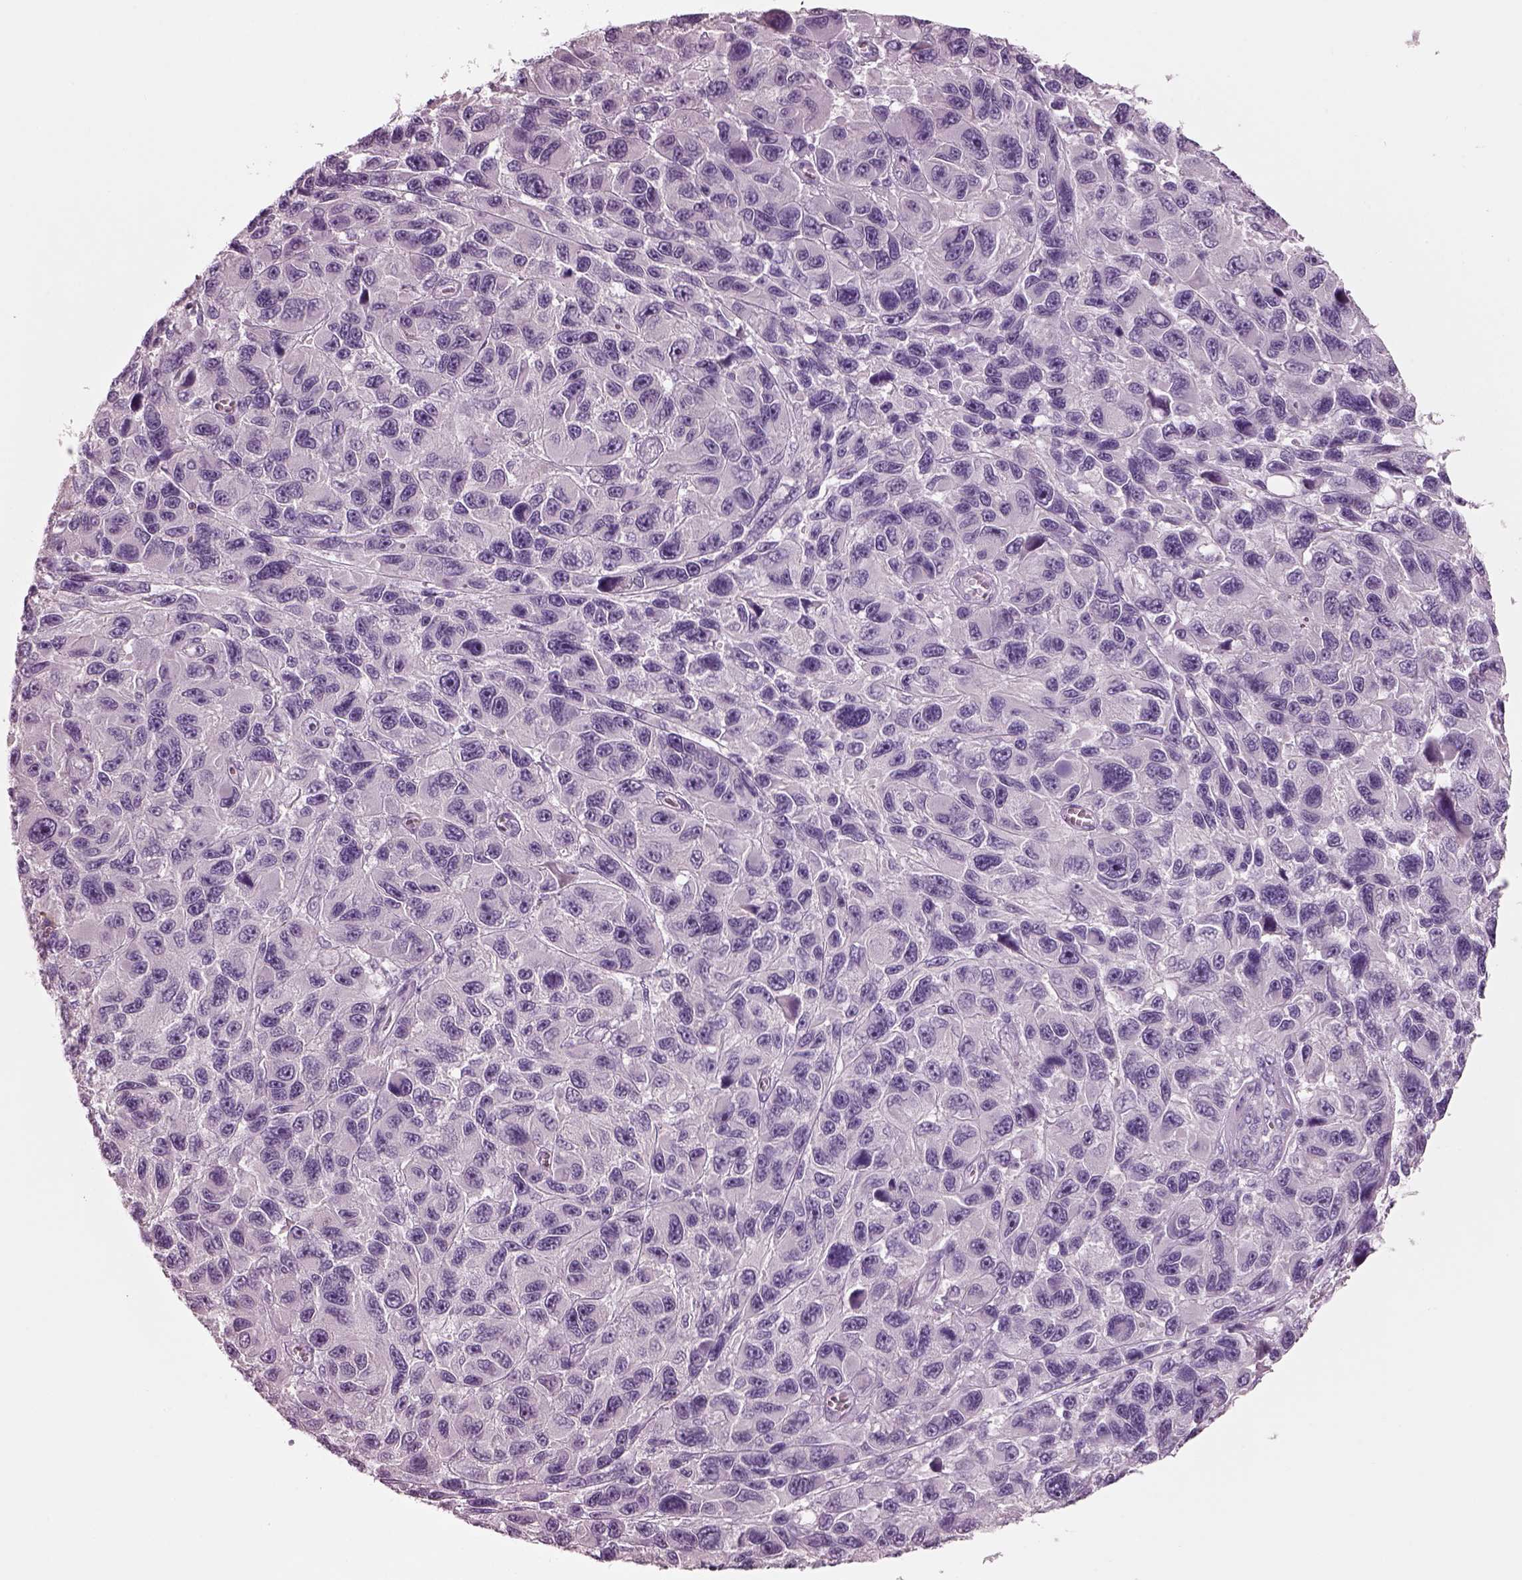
{"staining": {"intensity": "negative", "quantity": "none", "location": "none"}, "tissue": "melanoma", "cell_type": "Tumor cells", "image_type": "cancer", "snomed": [{"axis": "morphology", "description": "Malignant melanoma, NOS"}, {"axis": "topography", "description": "Skin"}], "caption": "This is an immunohistochemistry micrograph of human melanoma. There is no staining in tumor cells.", "gene": "SLC27A2", "patient": {"sex": "male", "age": 53}}